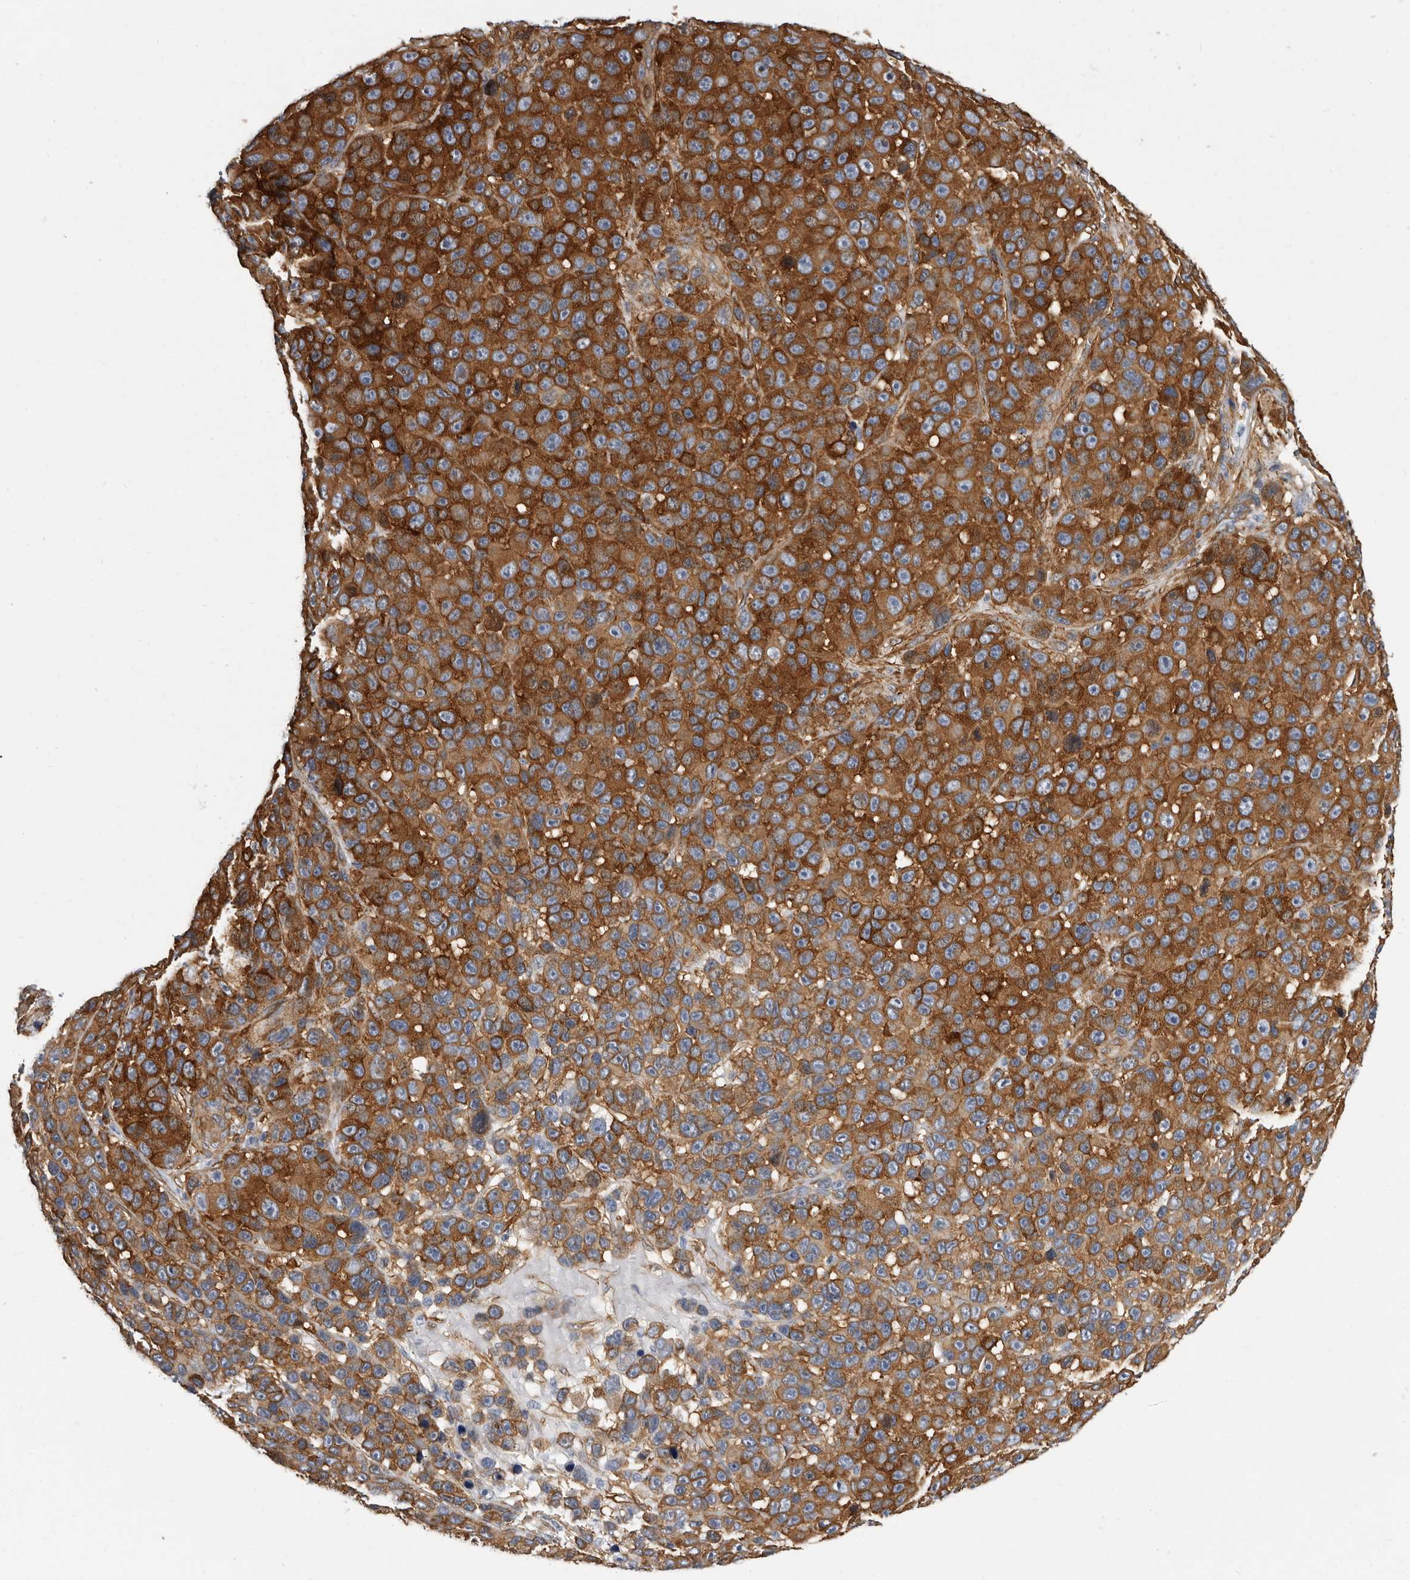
{"staining": {"intensity": "strong", "quantity": ">75%", "location": "cytoplasmic/membranous"}, "tissue": "melanoma", "cell_type": "Tumor cells", "image_type": "cancer", "snomed": [{"axis": "morphology", "description": "Malignant melanoma, NOS"}, {"axis": "topography", "description": "Skin"}], "caption": "Malignant melanoma tissue displays strong cytoplasmic/membranous expression in approximately >75% of tumor cells, visualized by immunohistochemistry.", "gene": "ENAH", "patient": {"sex": "male", "age": 53}}